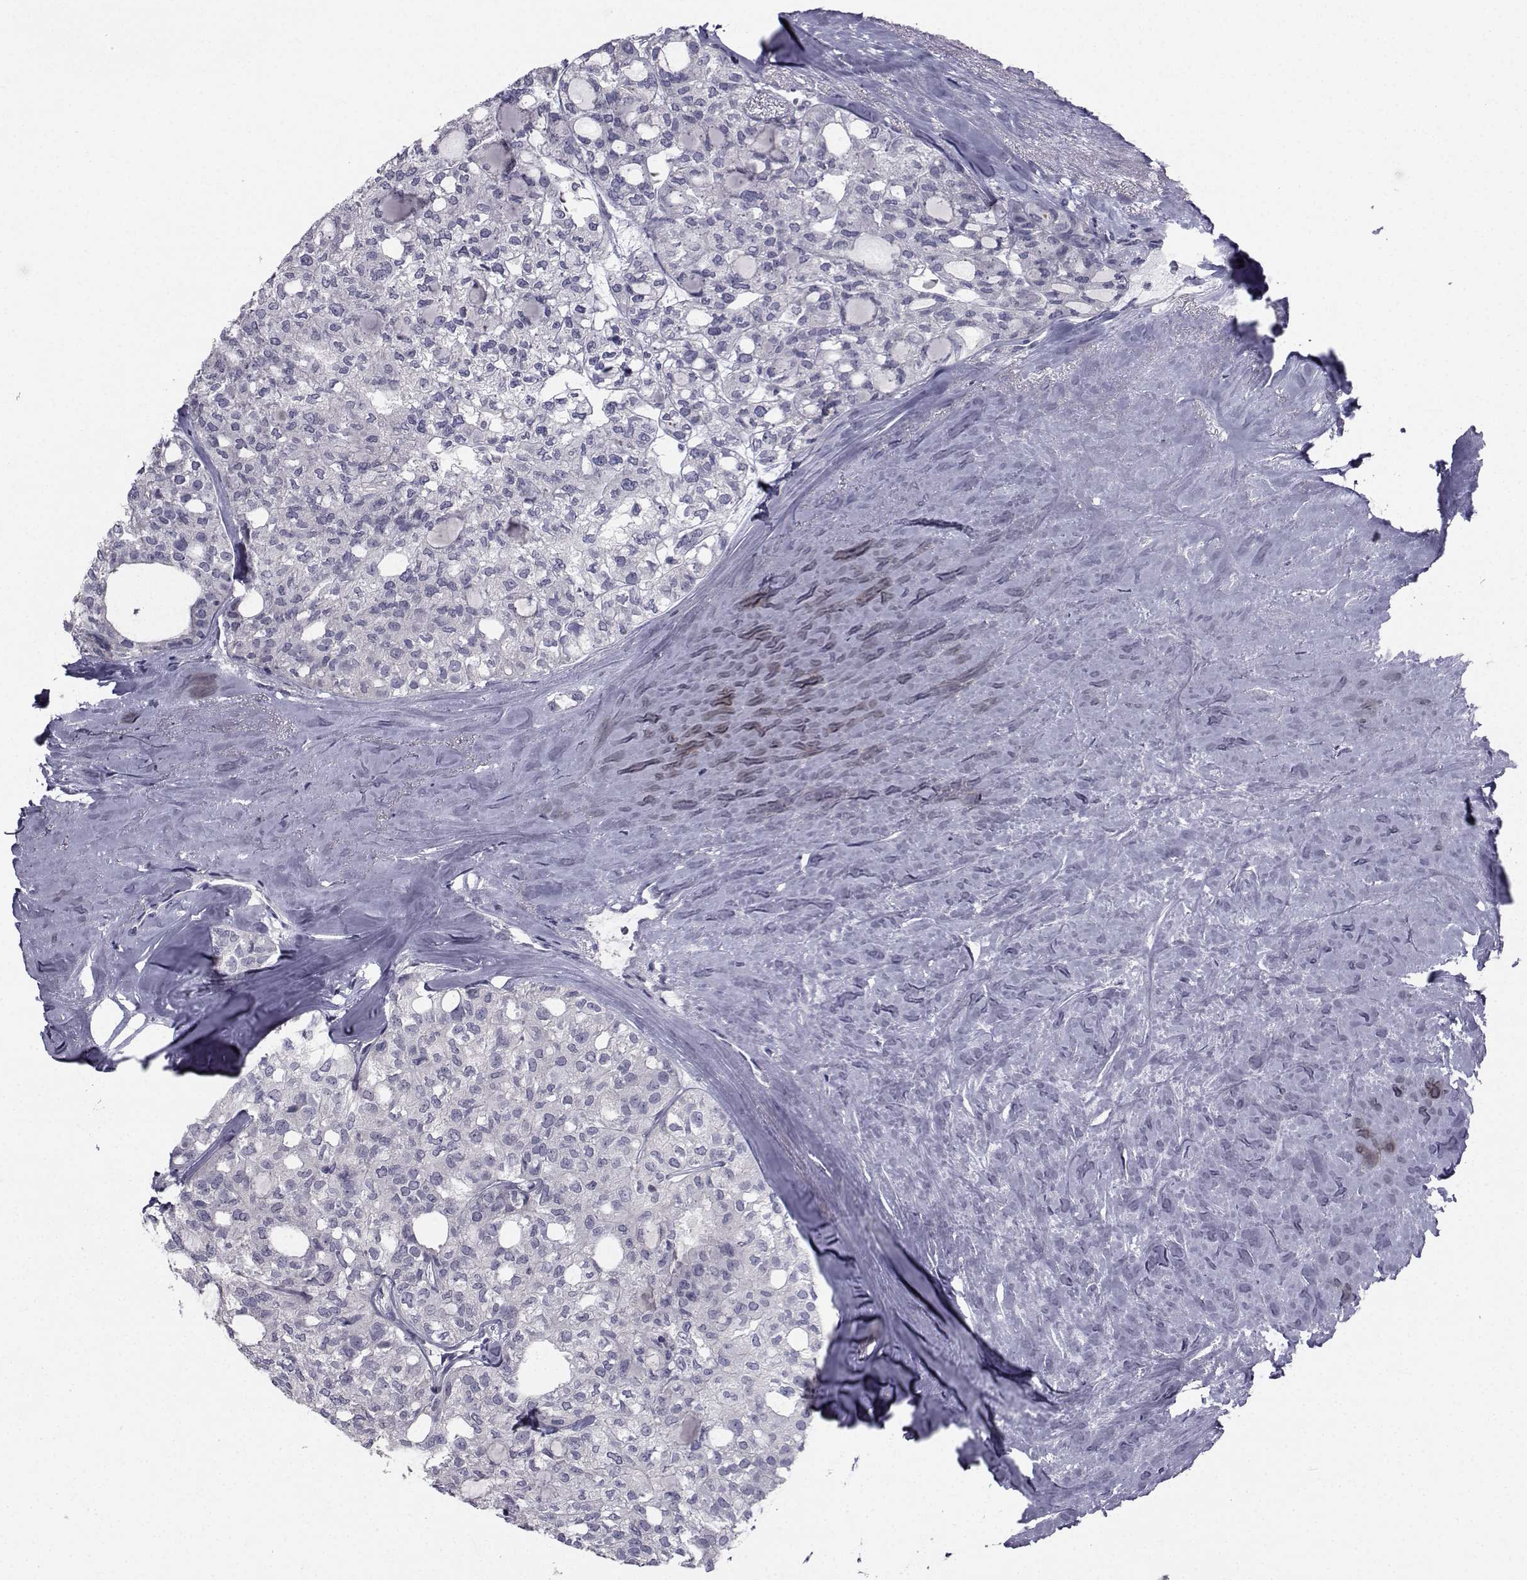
{"staining": {"intensity": "negative", "quantity": "none", "location": "none"}, "tissue": "thyroid cancer", "cell_type": "Tumor cells", "image_type": "cancer", "snomed": [{"axis": "morphology", "description": "Follicular adenoma carcinoma, NOS"}, {"axis": "topography", "description": "Thyroid gland"}], "caption": "Immunohistochemistry micrograph of neoplastic tissue: follicular adenoma carcinoma (thyroid) stained with DAB demonstrates no significant protein expression in tumor cells.", "gene": "CHRNA1", "patient": {"sex": "male", "age": 75}}